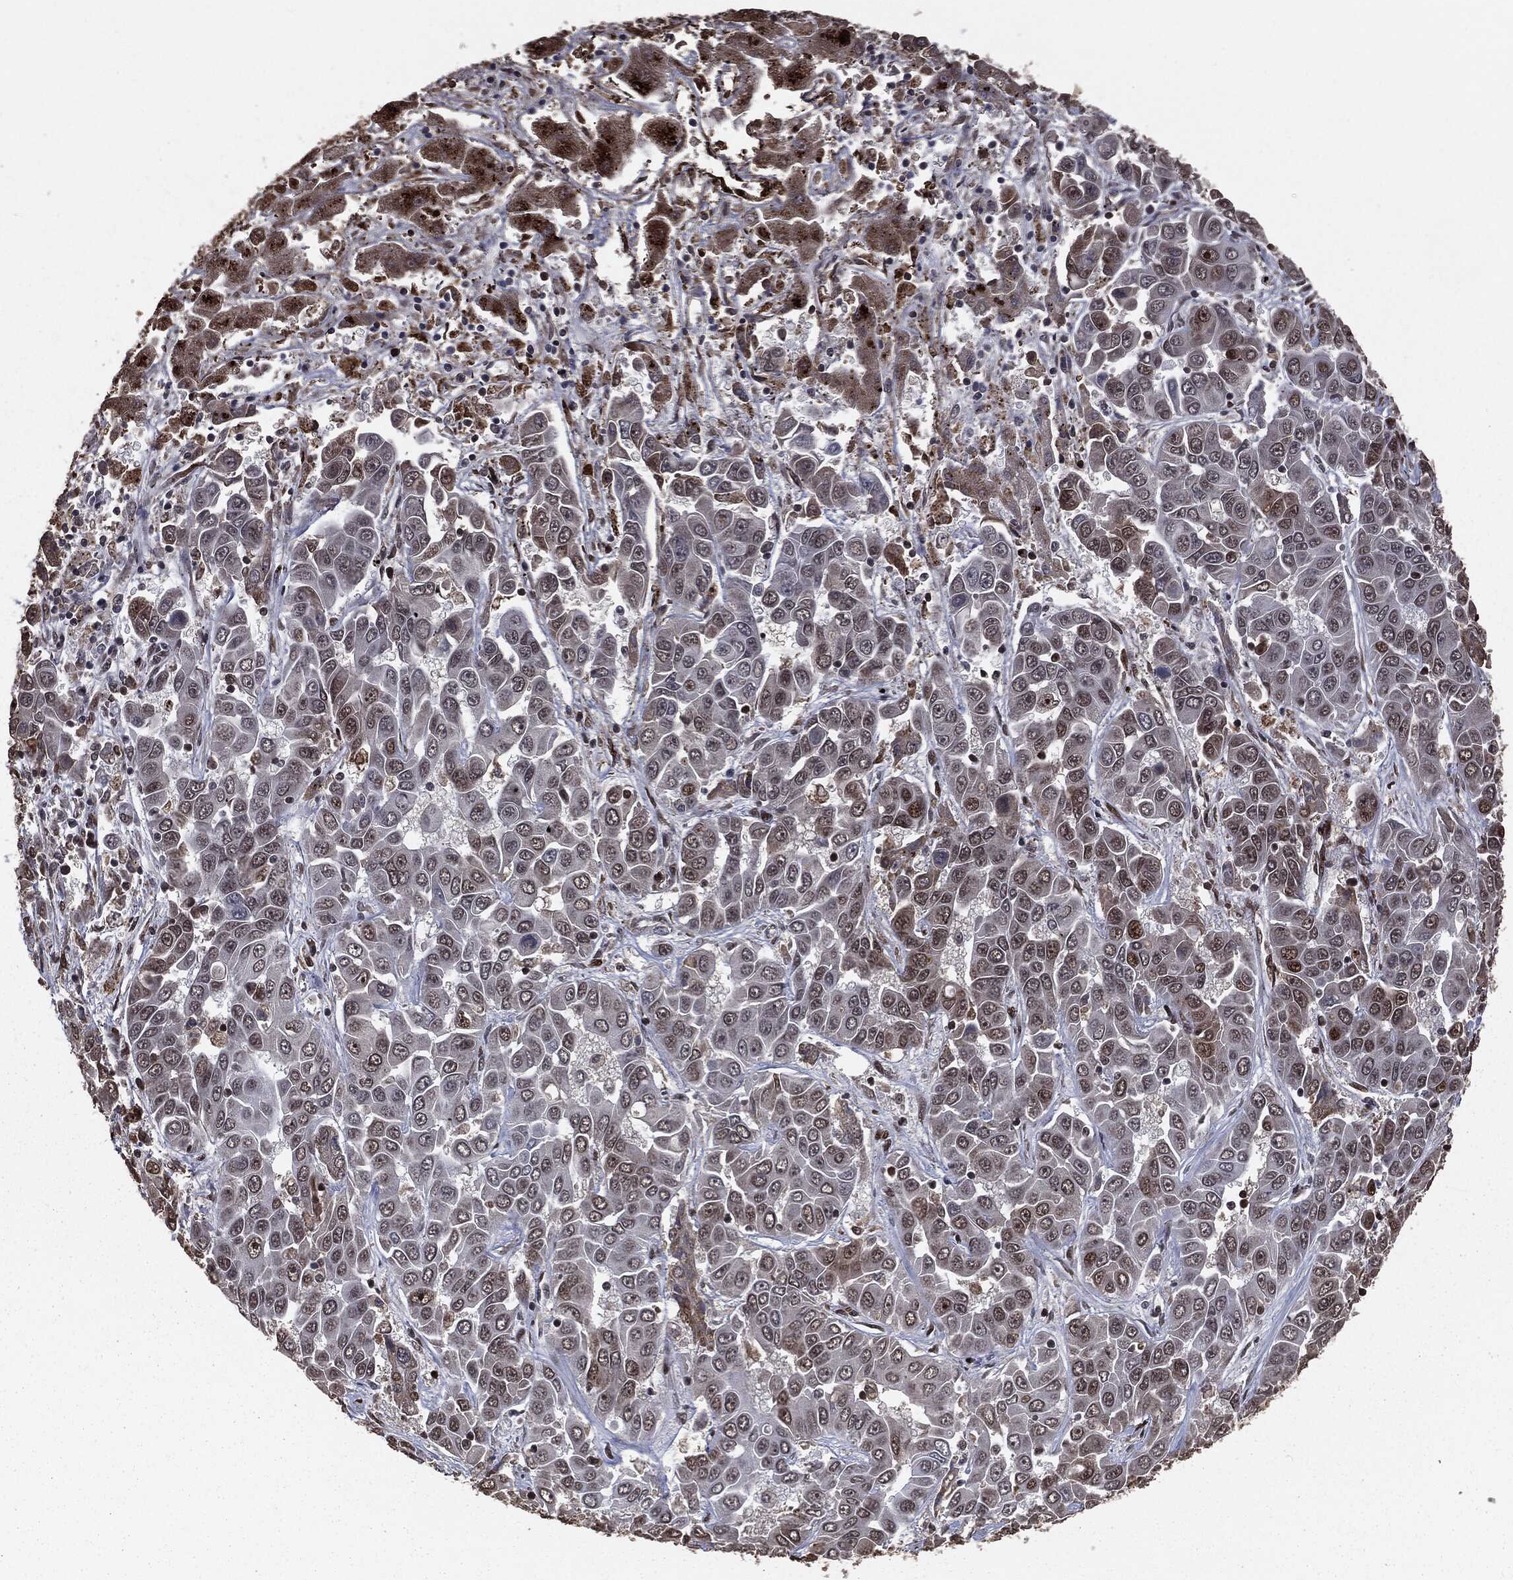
{"staining": {"intensity": "strong", "quantity": "25%-75%", "location": "nuclear"}, "tissue": "liver cancer", "cell_type": "Tumor cells", "image_type": "cancer", "snomed": [{"axis": "morphology", "description": "Cholangiocarcinoma"}, {"axis": "topography", "description": "Liver"}], "caption": "A micrograph showing strong nuclear positivity in approximately 25%-75% of tumor cells in cholangiocarcinoma (liver), as visualized by brown immunohistochemical staining.", "gene": "DVL2", "patient": {"sex": "female", "age": 52}}